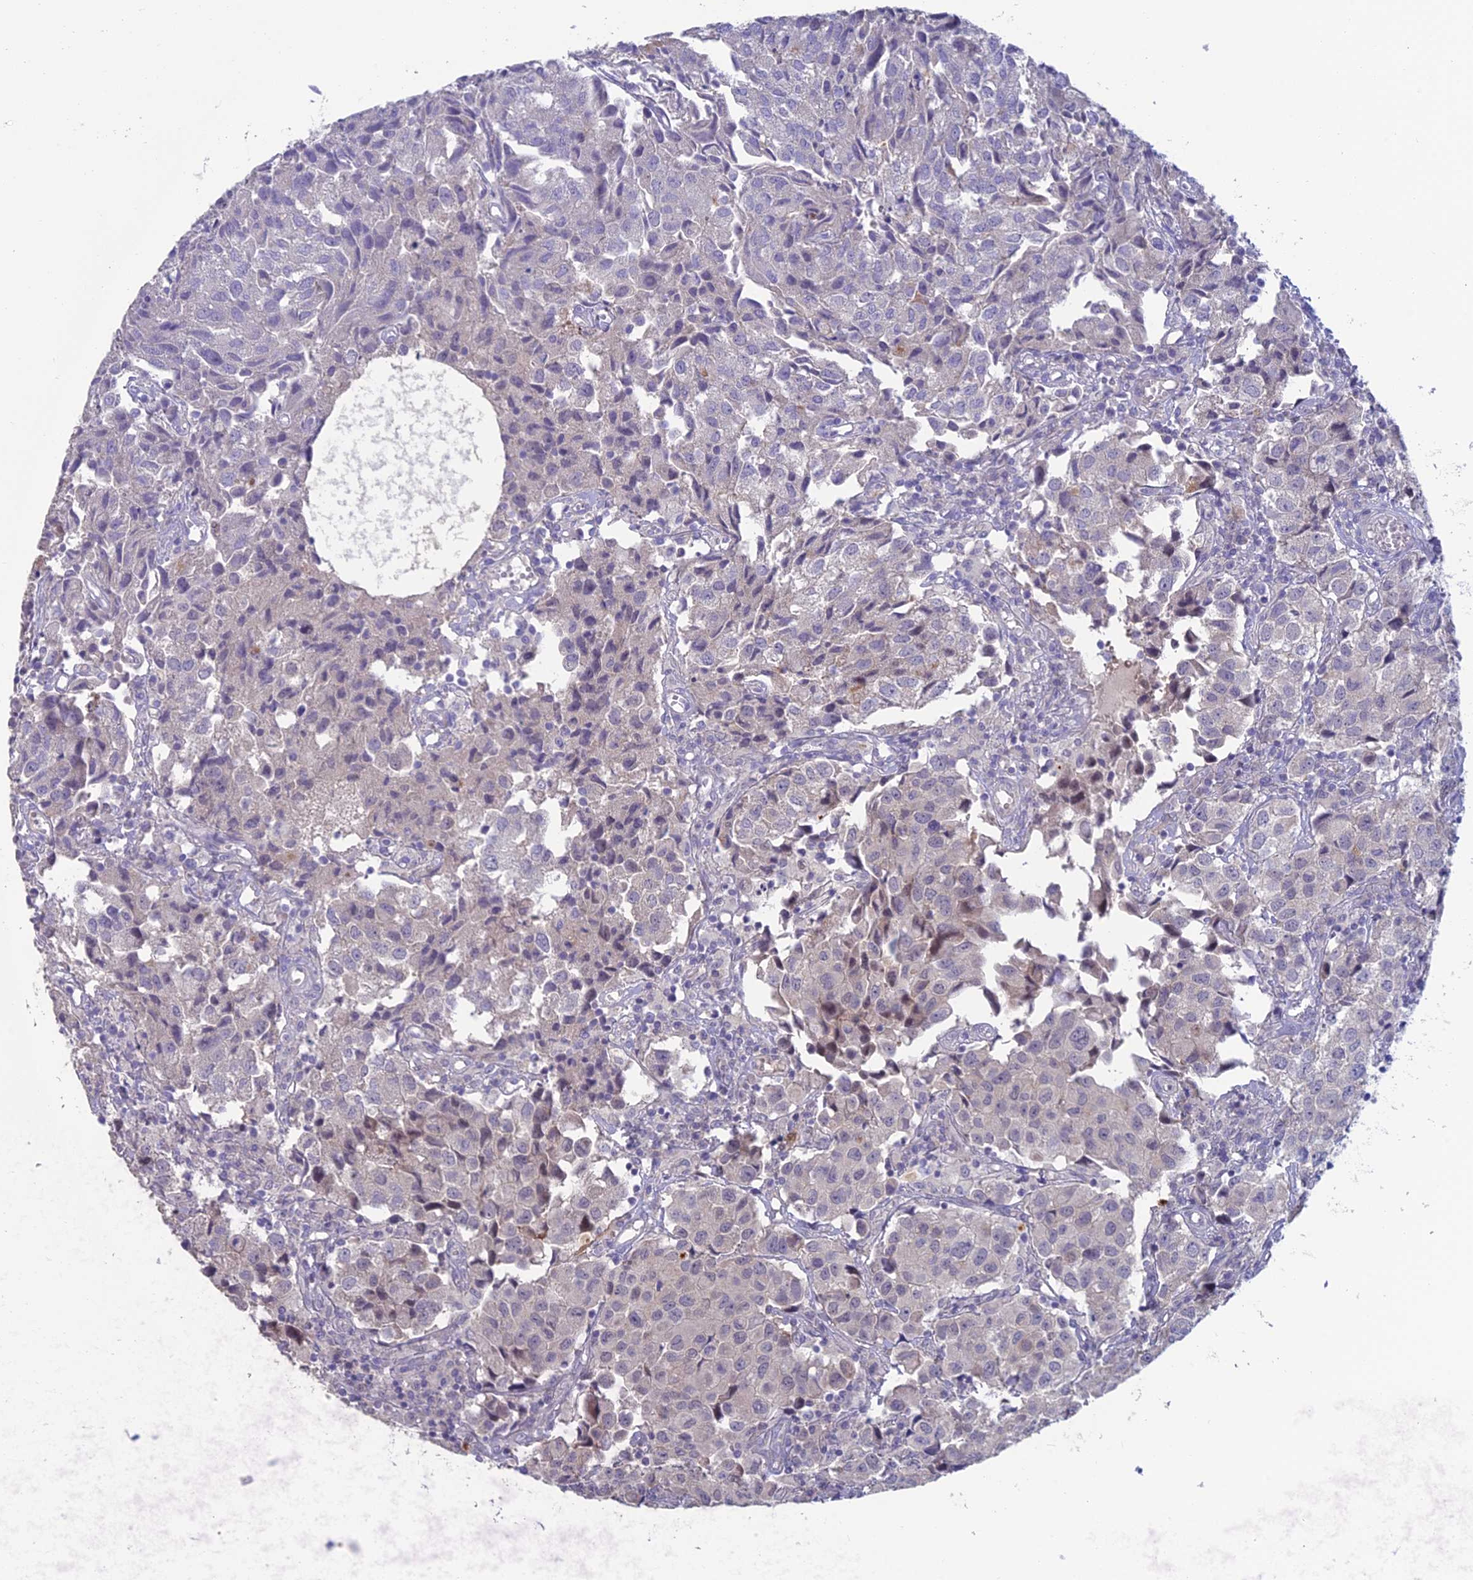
{"staining": {"intensity": "negative", "quantity": "none", "location": "none"}, "tissue": "urothelial cancer", "cell_type": "Tumor cells", "image_type": "cancer", "snomed": [{"axis": "morphology", "description": "Urothelial carcinoma, High grade"}, {"axis": "topography", "description": "Urinary bladder"}], "caption": "High-grade urothelial carcinoma stained for a protein using IHC reveals no expression tumor cells.", "gene": "XPO7", "patient": {"sex": "female", "age": 75}}